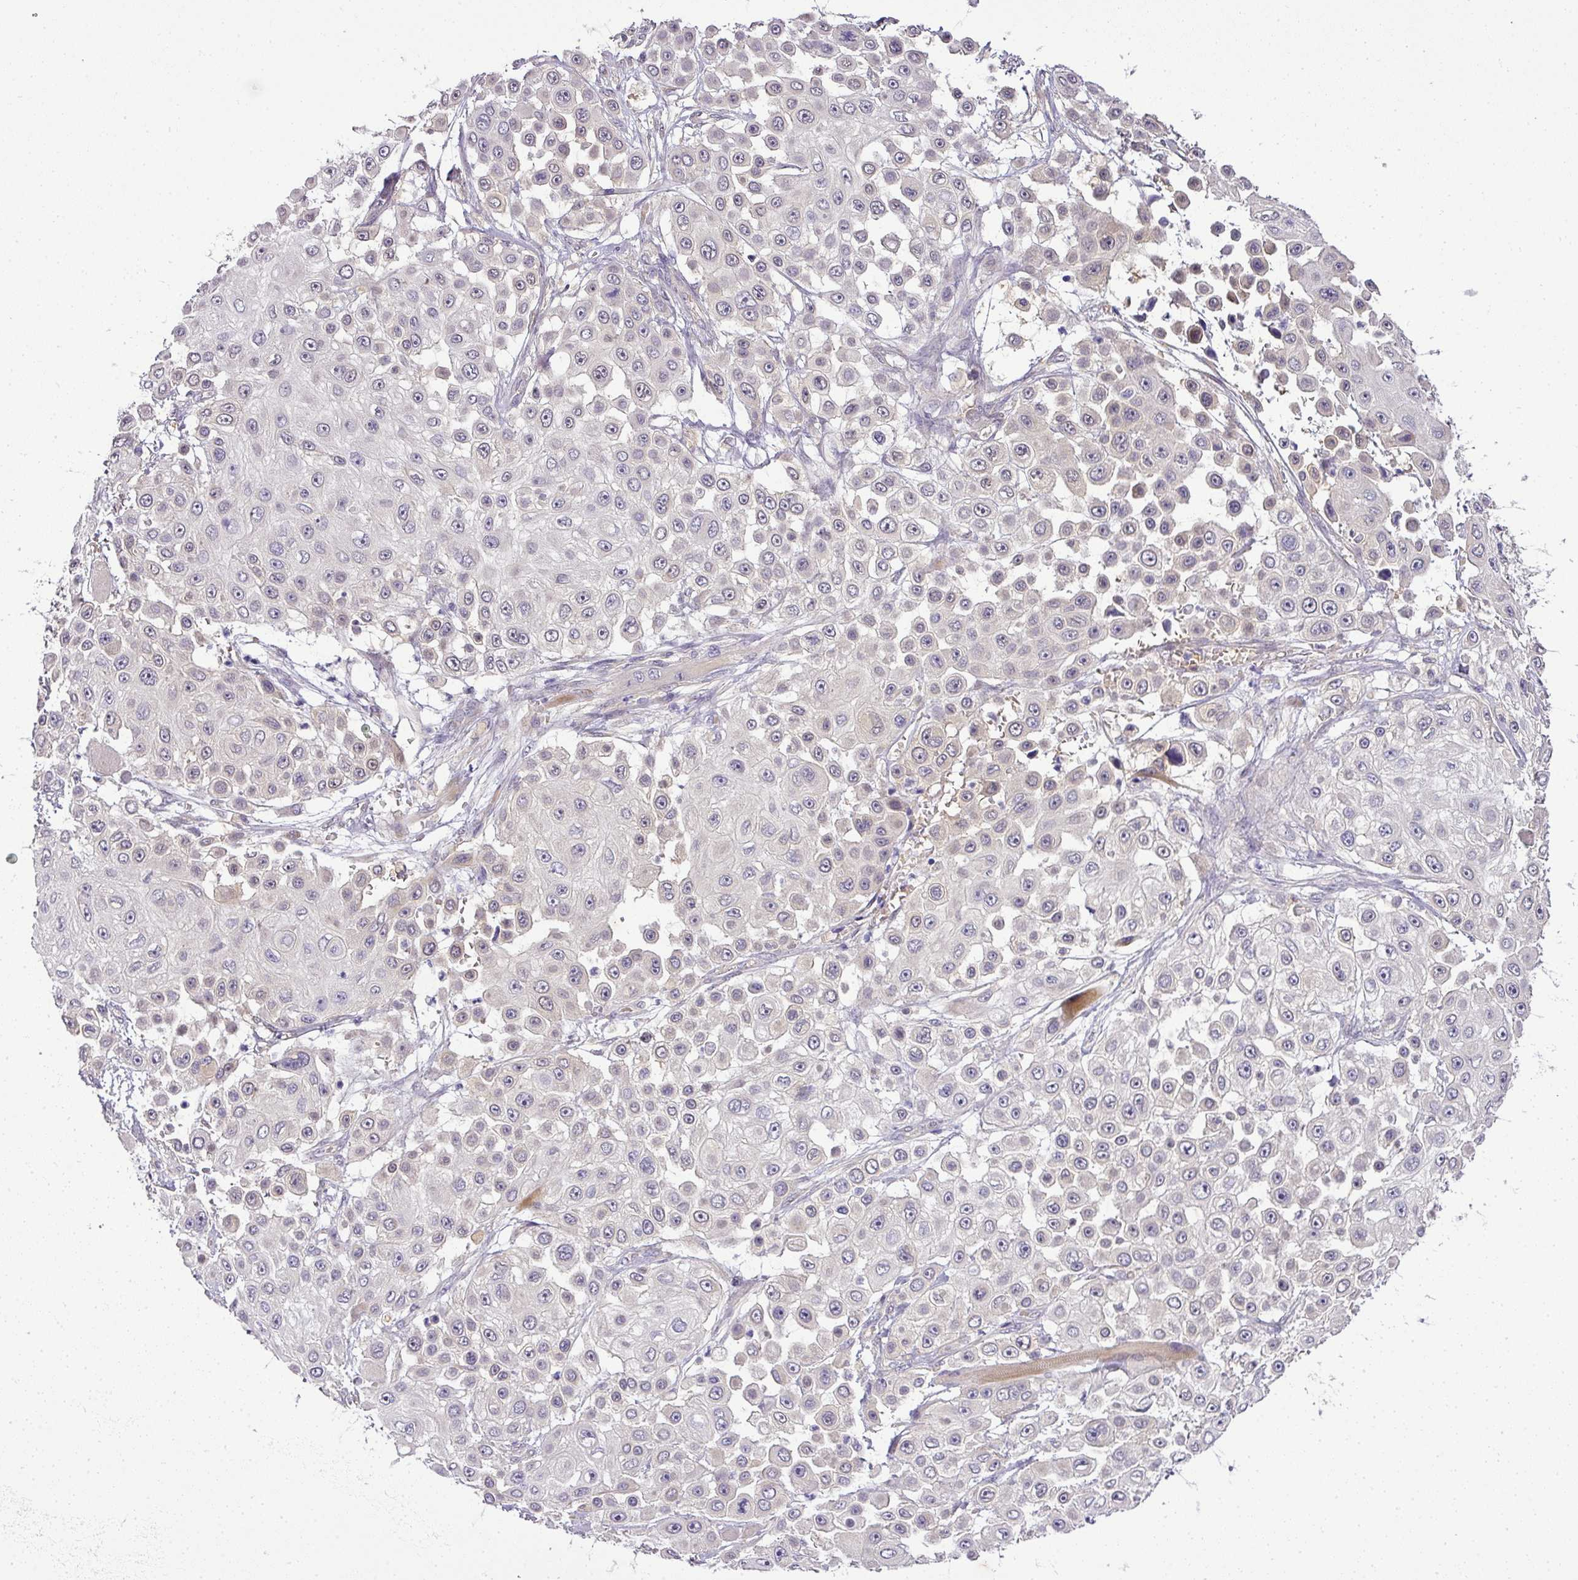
{"staining": {"intensity": "negative", "quantity": "none", "location": "none"}, "tissue": "skin cancer", "cell_type": "Tumor cells", "image_type": "cancer", "snomed": [{"axis": "morphology", "description": "Squamous cell carcinoma, NOS"}, {"axis": "topography", "description": "Skin"}], "caption": "Protein analysis of skin squamous cell carcinoma exhibits no significant expression in tumor cells.", "gene": "ADH5", "patient": {"sex": "male", "age": 67}}